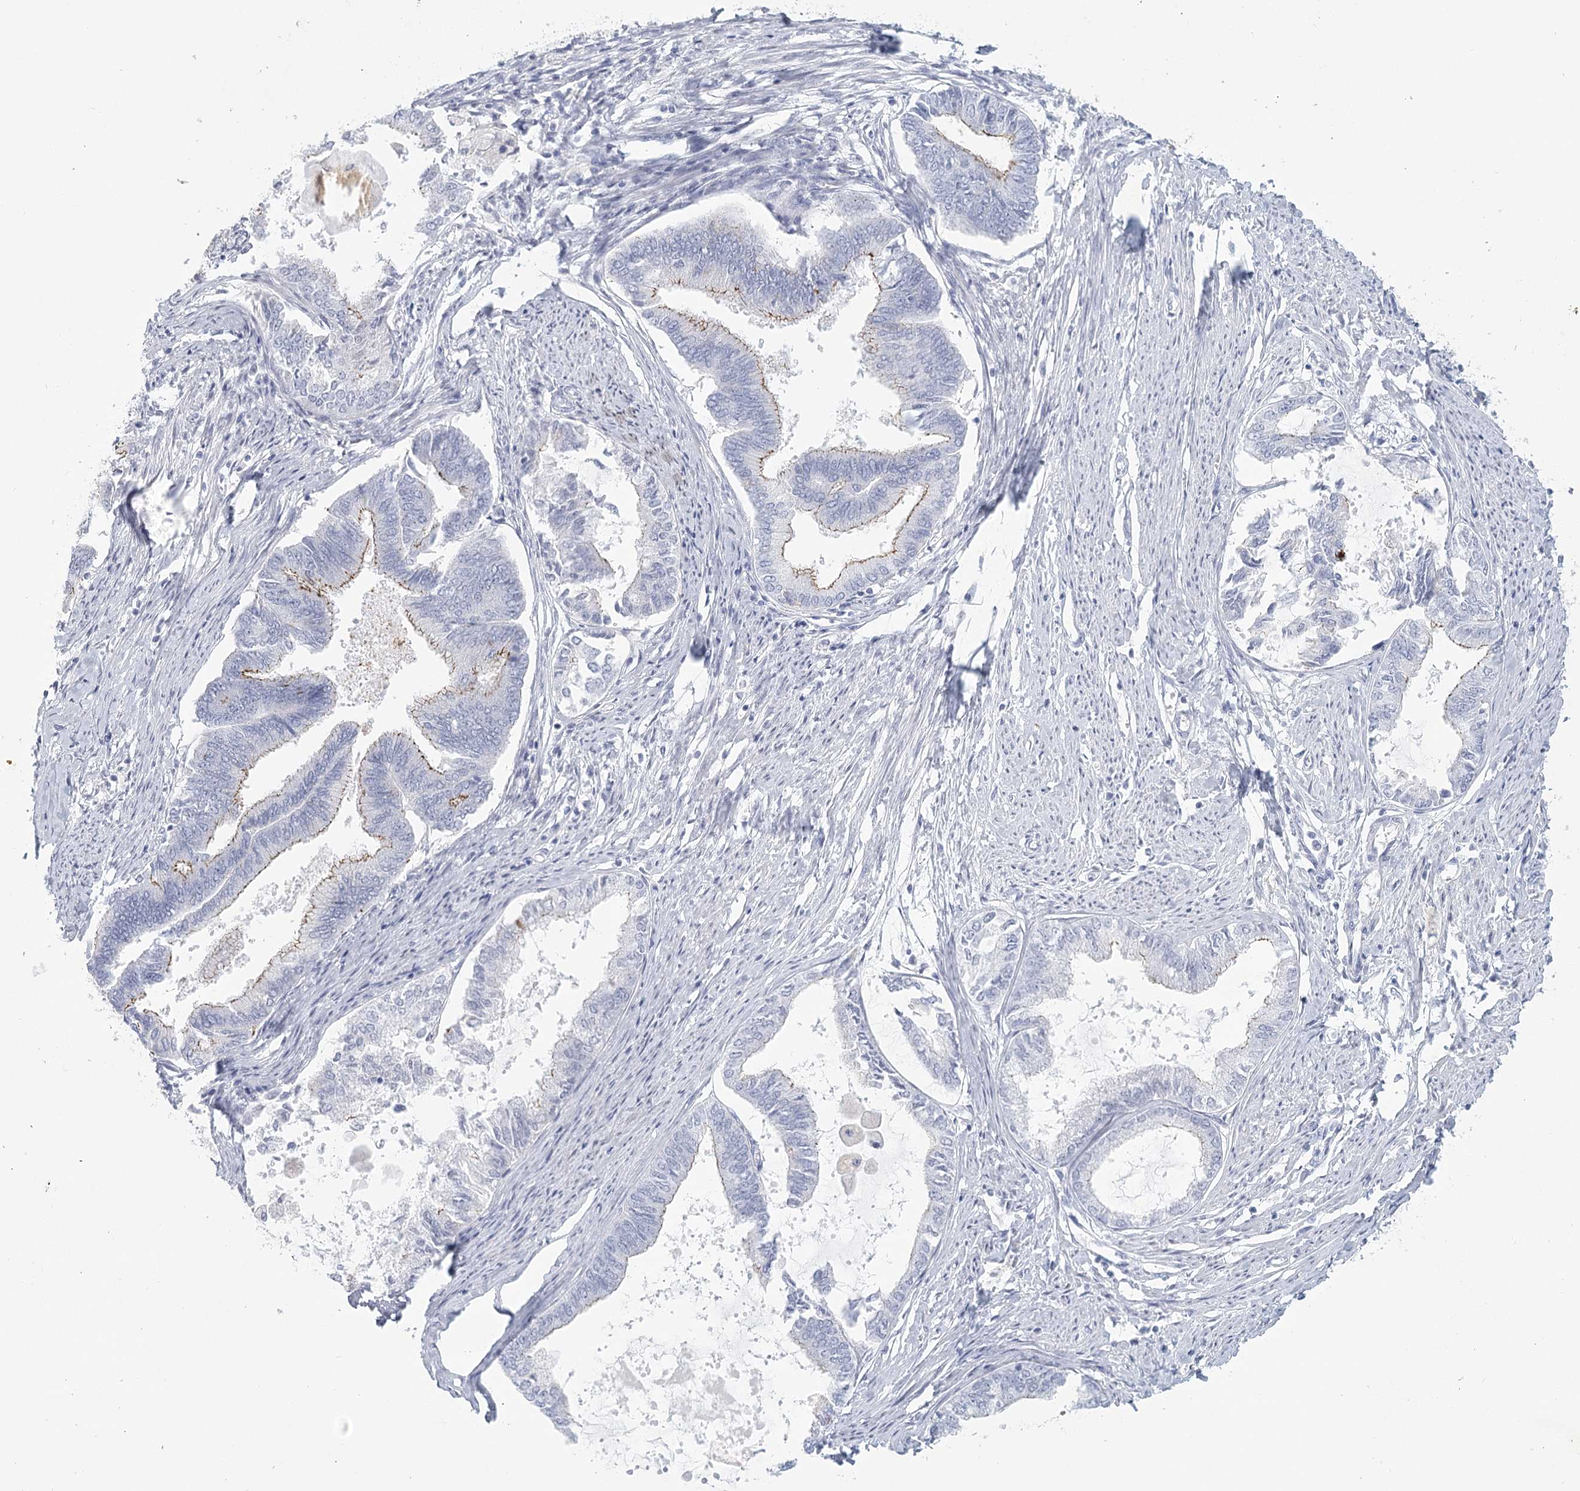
{"staining": {"intensity": "weak", "quantity": "<25%", "location": "cytoplasmic/membranous"}, "tissue": "endometrial cancer", "cell_type": "Tumor cells", "image_type": "cancer", "snomed": [{"axis": "morphology", "description": "Adenocarcinoma, NOS"}, {"axis": "topography", "description": "Endometrium"}], "caption": "There is no significant expression in tumor cells of endometrial cancer (adenocarcinoma).", "gene": "WNT8B", "patient": {"sex": "female", "age": 86}}